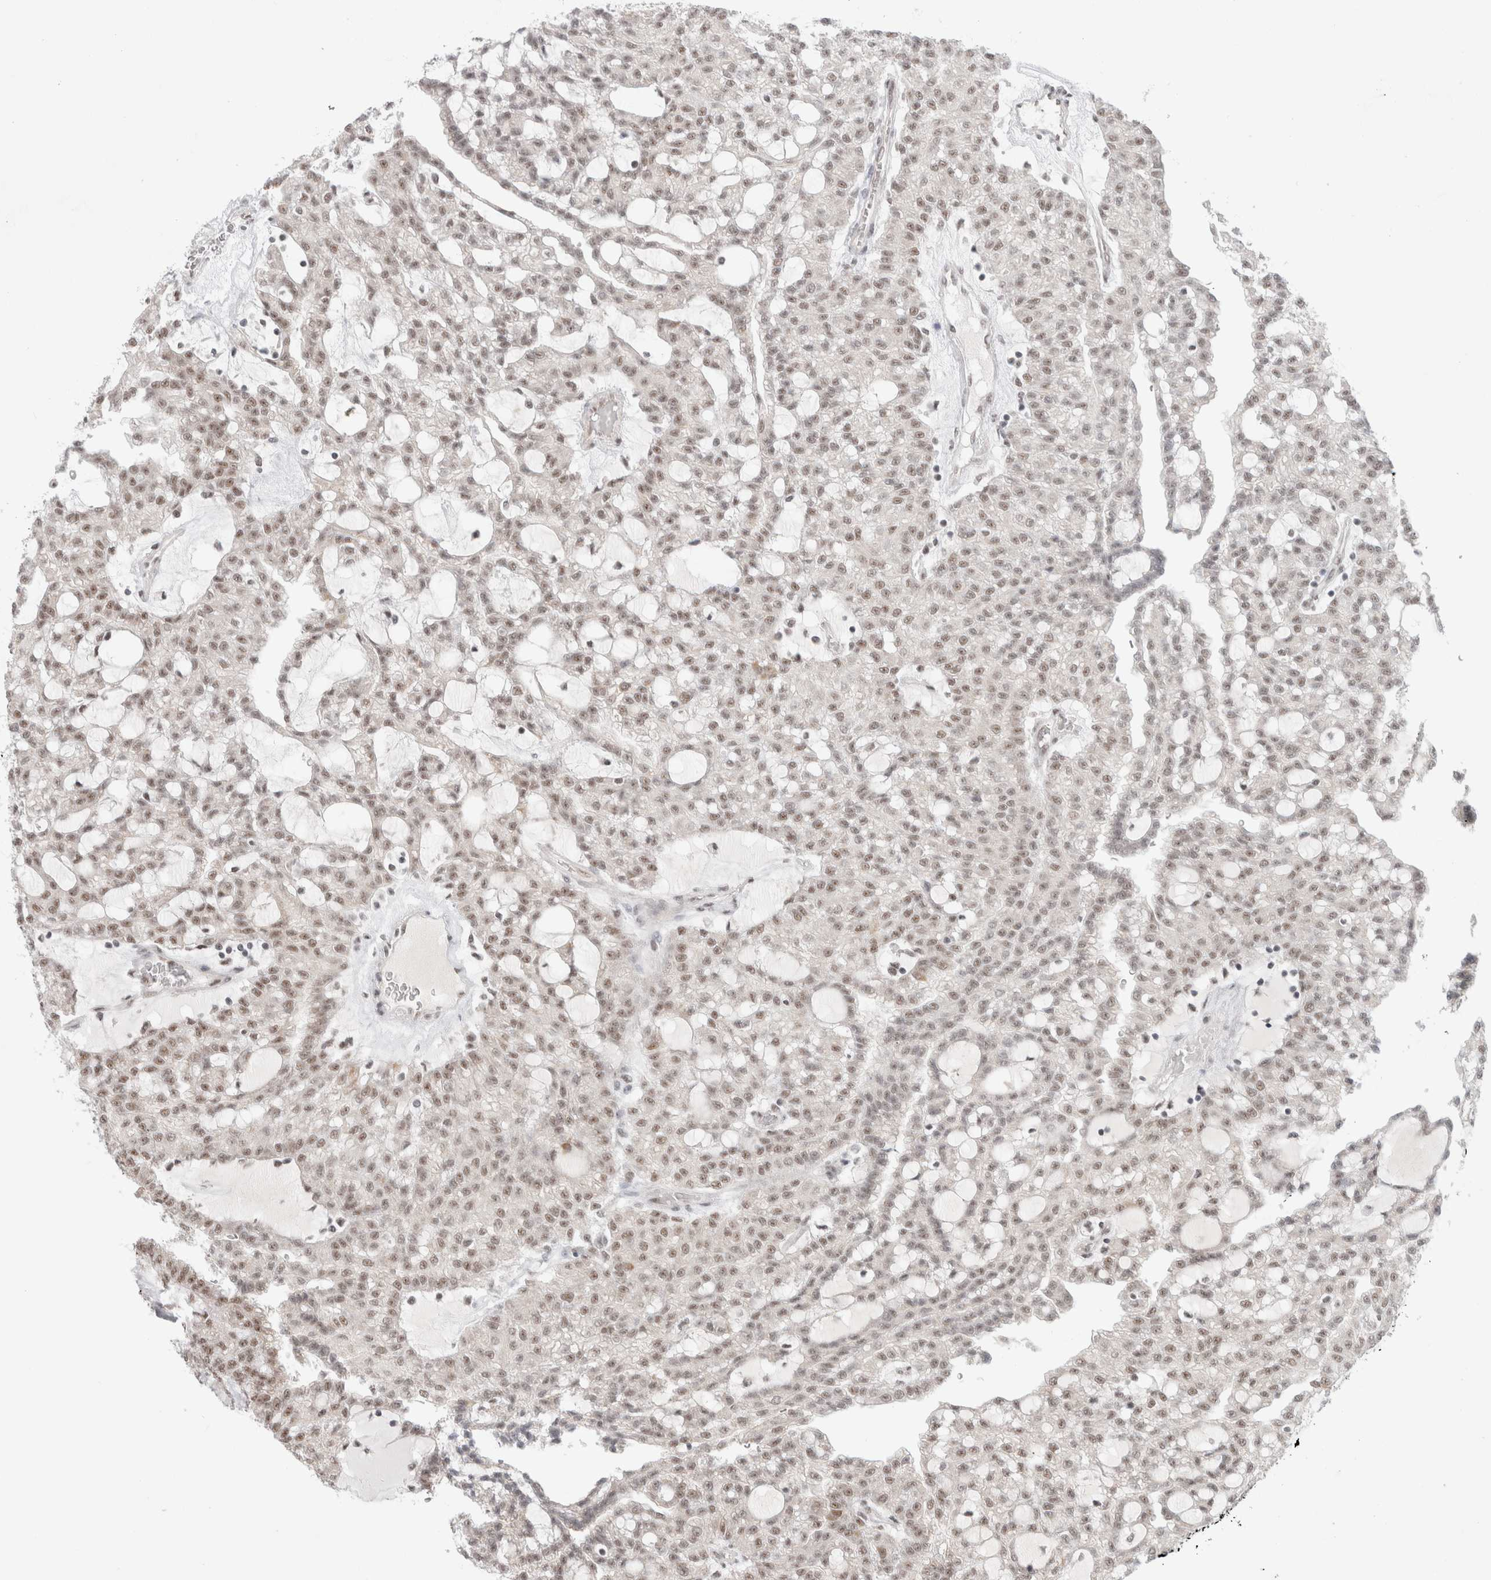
{"staining": {"intensity": "moderate", "quantity": "25%-75%", "location": "nuclear"}, "tissue": "renal cancer", "cell_type": "Tumor cells", "image_type": "cancer", "snomed": [{"axis": "morphology", "description": "Adenocarcinoma, NOS"}, {"axis": "topography", "description": "Kidney"}], "caption": "Adenocarcinoma (renal) tissue shows moderate nuclear positivity in about 25%-75% of tumor cells", "gene": "TRMT12", "patient": {"sex": "male", "age": 63}}